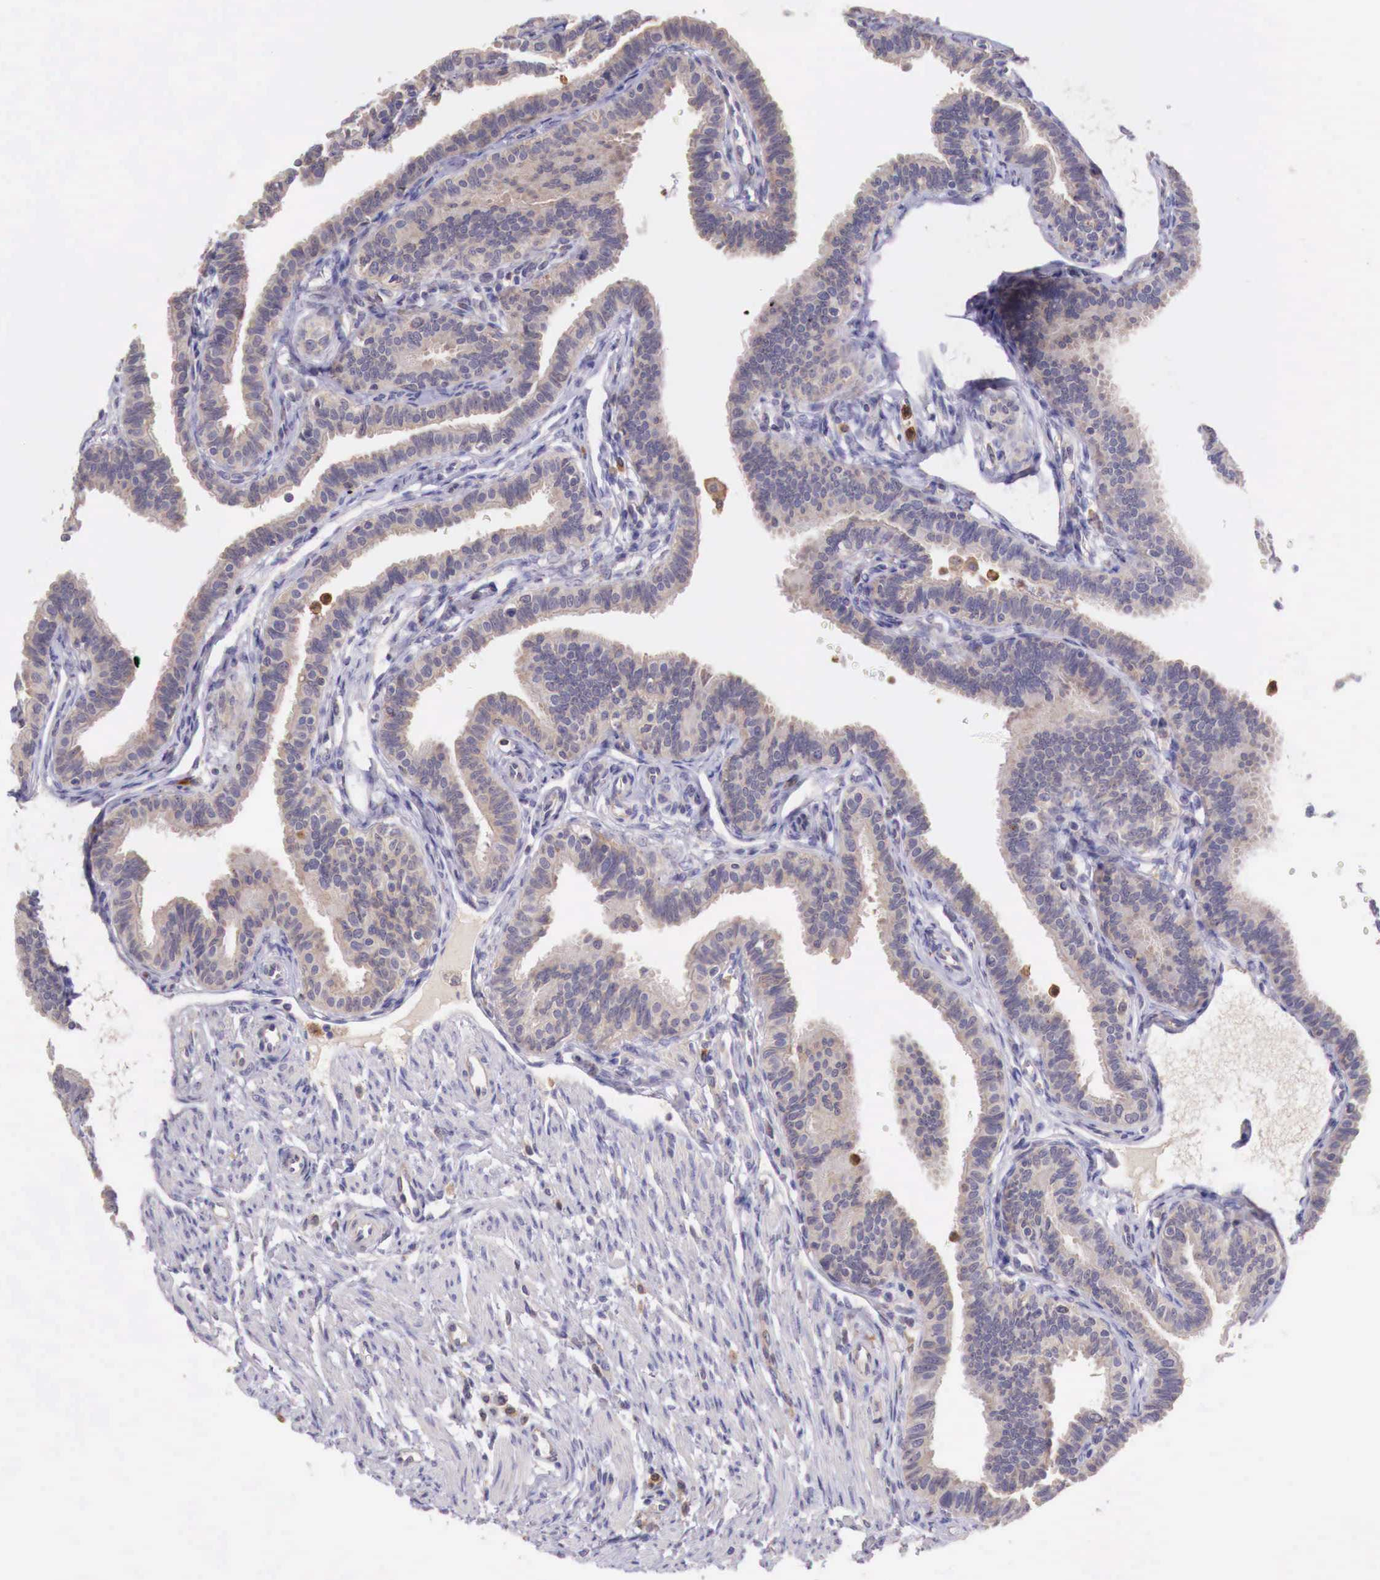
{"staining": {"intensity": "weak", "quantity": ">75%", "location": "cytoplasmic/membranous"}, "tissue": "fallopian tube", "cell_type": "Glandular cells", "image_type": "normal", "snomed": [{"axis": "morphology", "description": "Normal tissue, NOS"}, {"axis": "topography", "description": "Fallopian tube"}], "caption": "DAB immunohistochemical staining of normal fallopian tube shows weak cytoplasmic/membranous protein positivity in approximately >75% of glandular cells. (DAB (3,3'-diaminobenzidine) IHC with brightfield microscopy, high magnification).", "gene": "GAB2", "patient": {"sex": "female", "age": 32}}